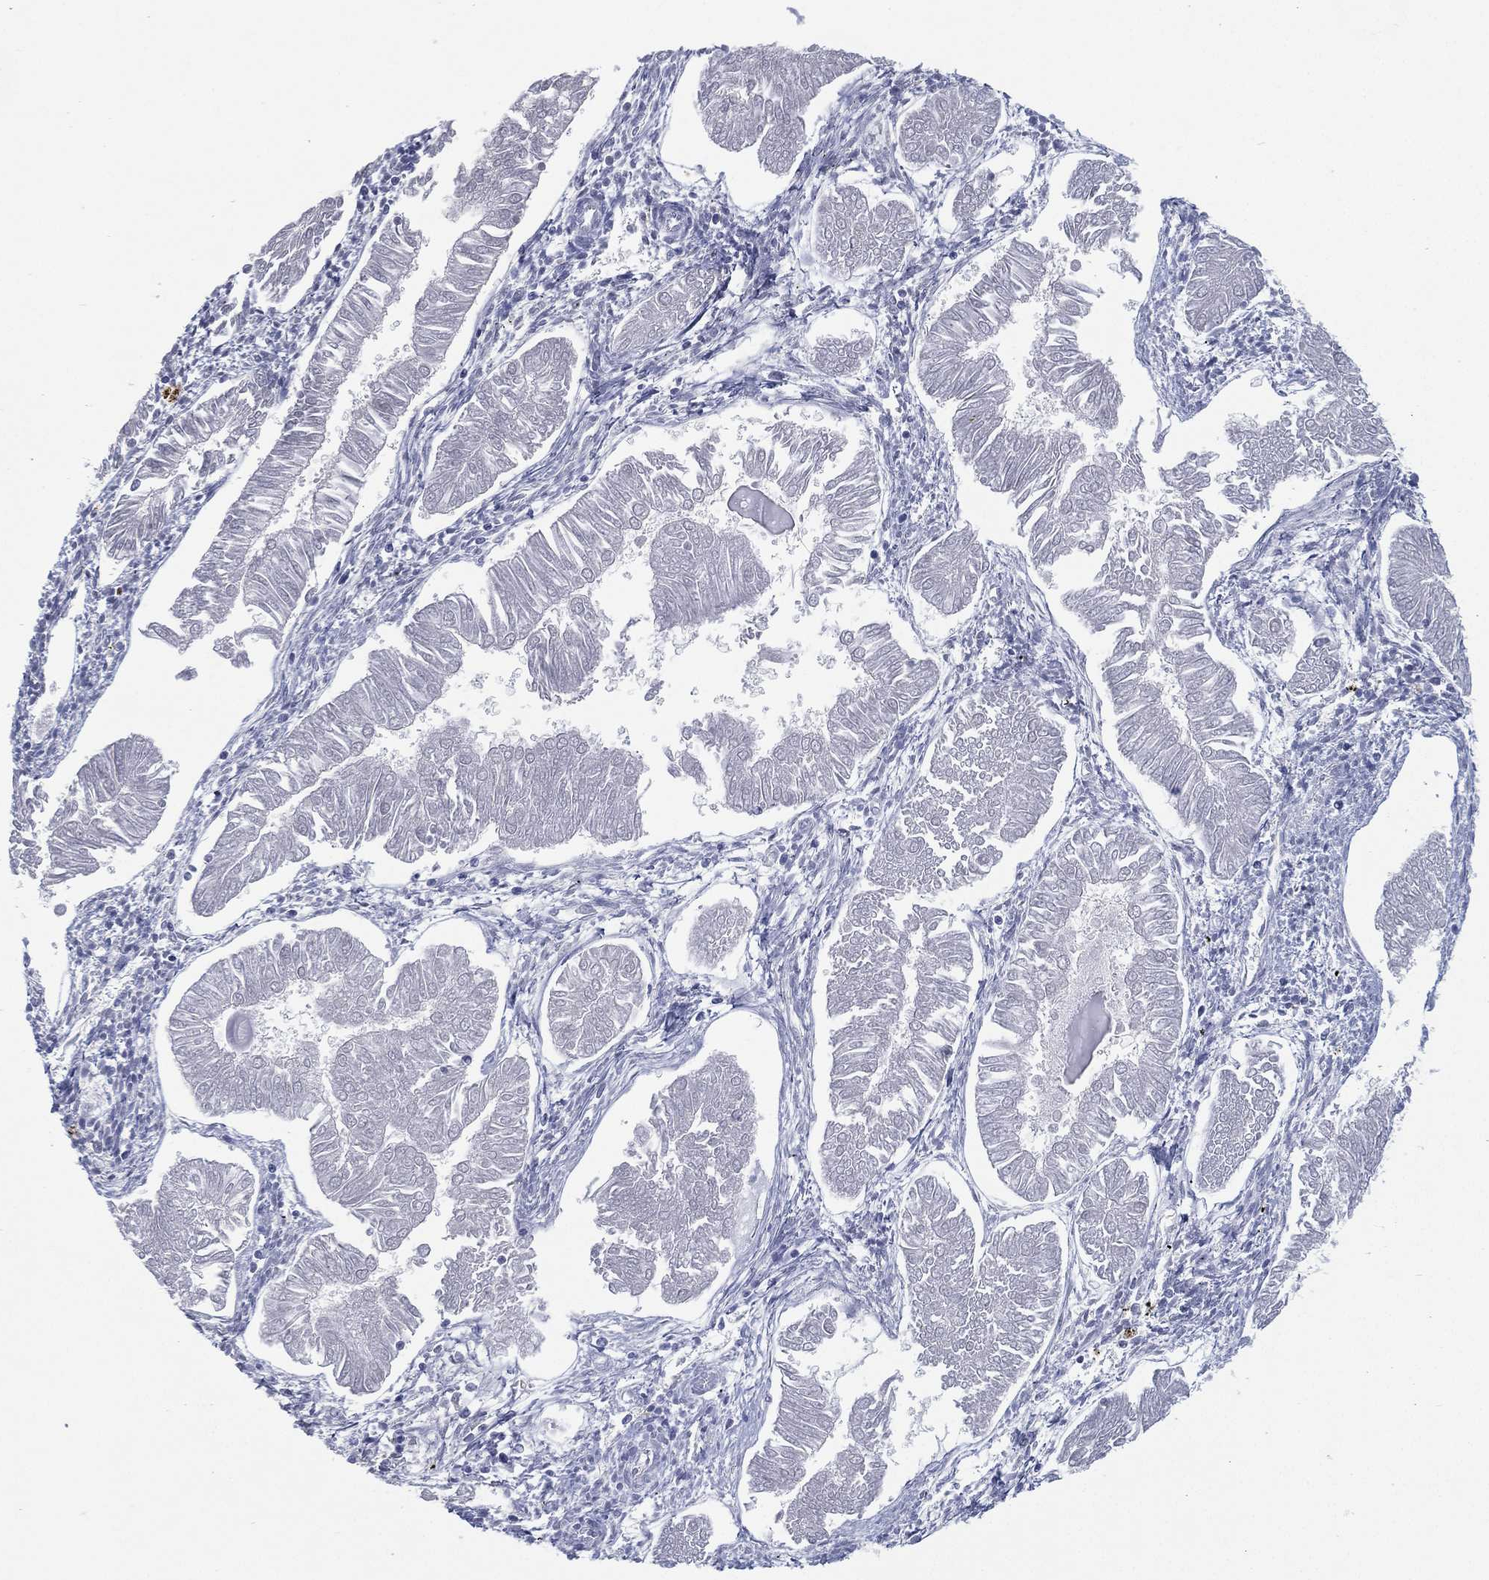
{"staining": {"intensity": "negative", "quantity": "none", "location": "none"}, "tissue": "endometrial cancer", "cell_type": "Tumor cells", "image_type": "cancer", "snomed": [{"axis": "morphology", "description": "Adenocarcinoma, NOS"}, {"axis": "topography", "description": "Endometrium"}], "caption": "Immunohistochemistry of human endometrial cancer displays no expression in tumor cells.", "gene": "KRT35", "patient": {"sex": "female", "age": 53}}